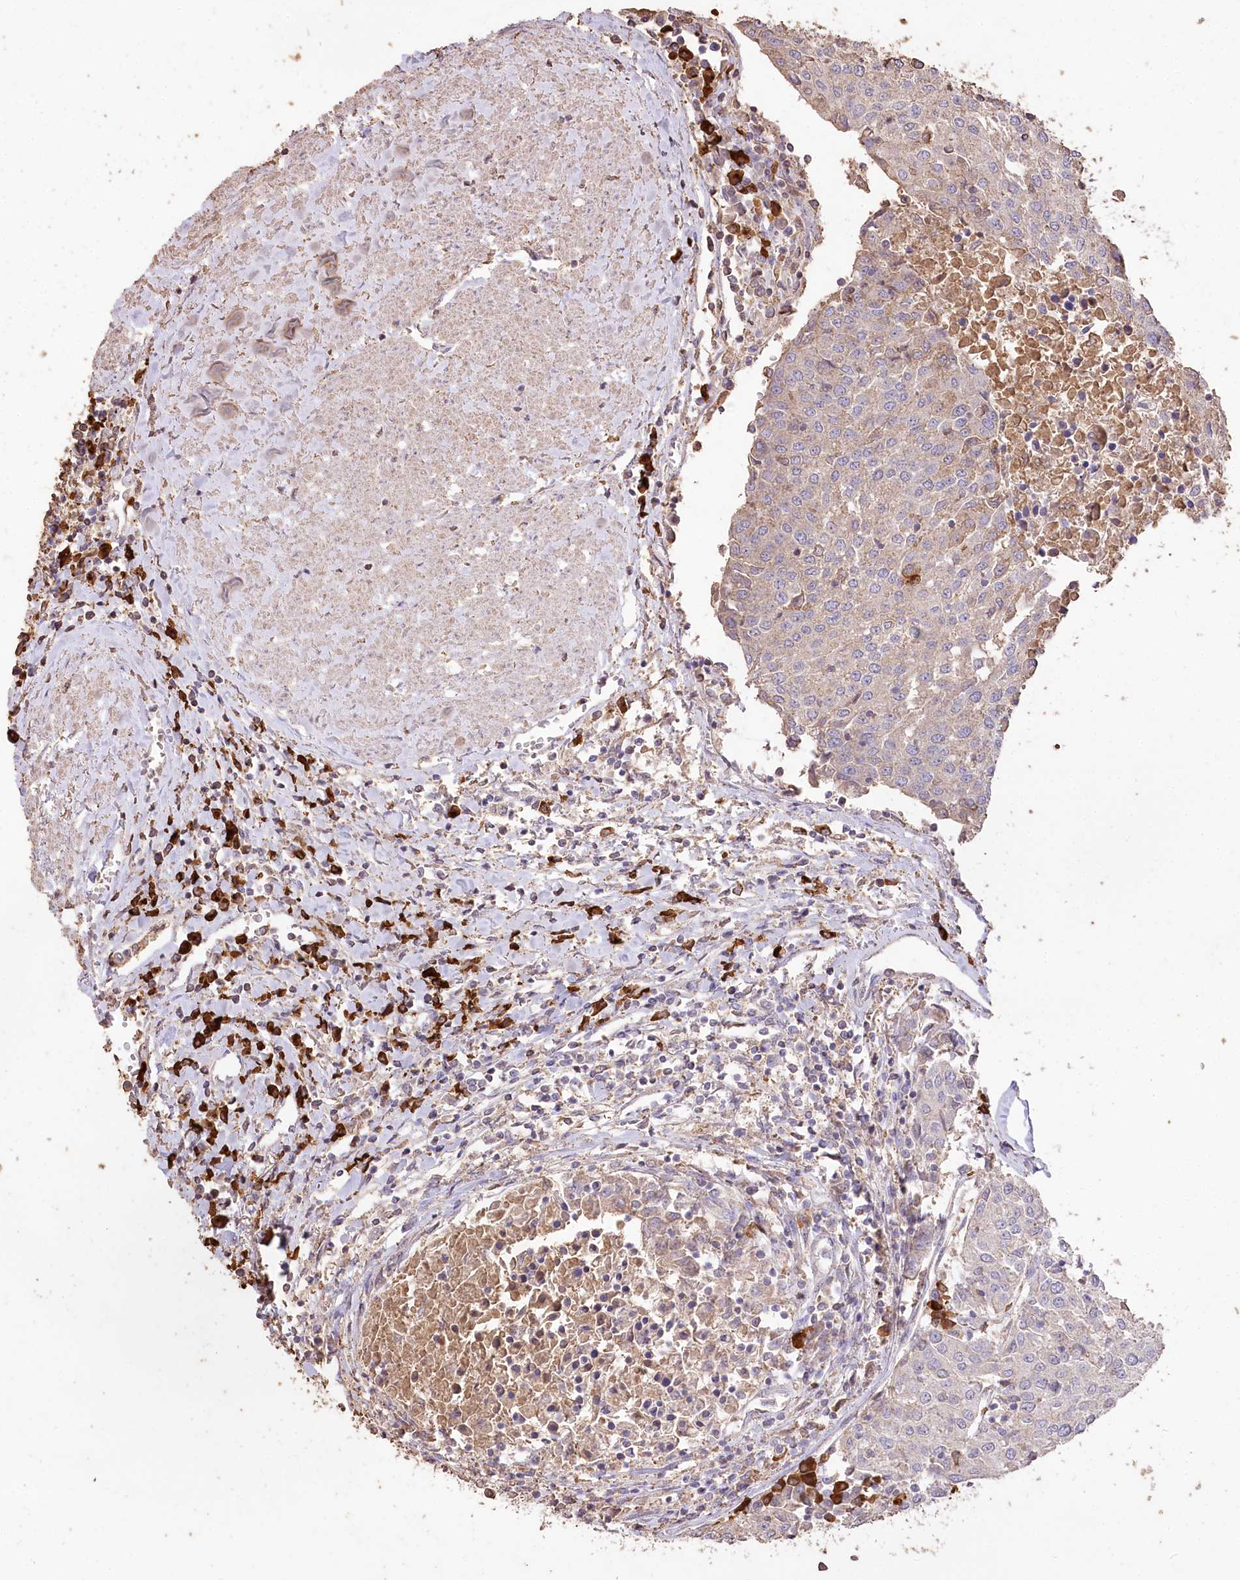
{"staining": {"intensity": "weak", "quantity": "<25%", "location": "cytoplasmic/membranous"}, "tissue": "urothelial cancer", "cell_type": "Tumor cells", "image_type": "cancer", "snomed": [{"axis": "morphology", "description": "Urothelial carcinoma, High grade"}, {"axis": "topography", "description": "Urinary bladder"}], "caption": "Immunohistochemical staining of urothelial cancer exhibits no significant expression in tumor cells. (DAB (3,3'-diaminobenzidine) immunohistochemistry (IHC) with hematoxylin counter stain).", "gene": "IREB2", "patient": {"sex": "female", "age": 85}}